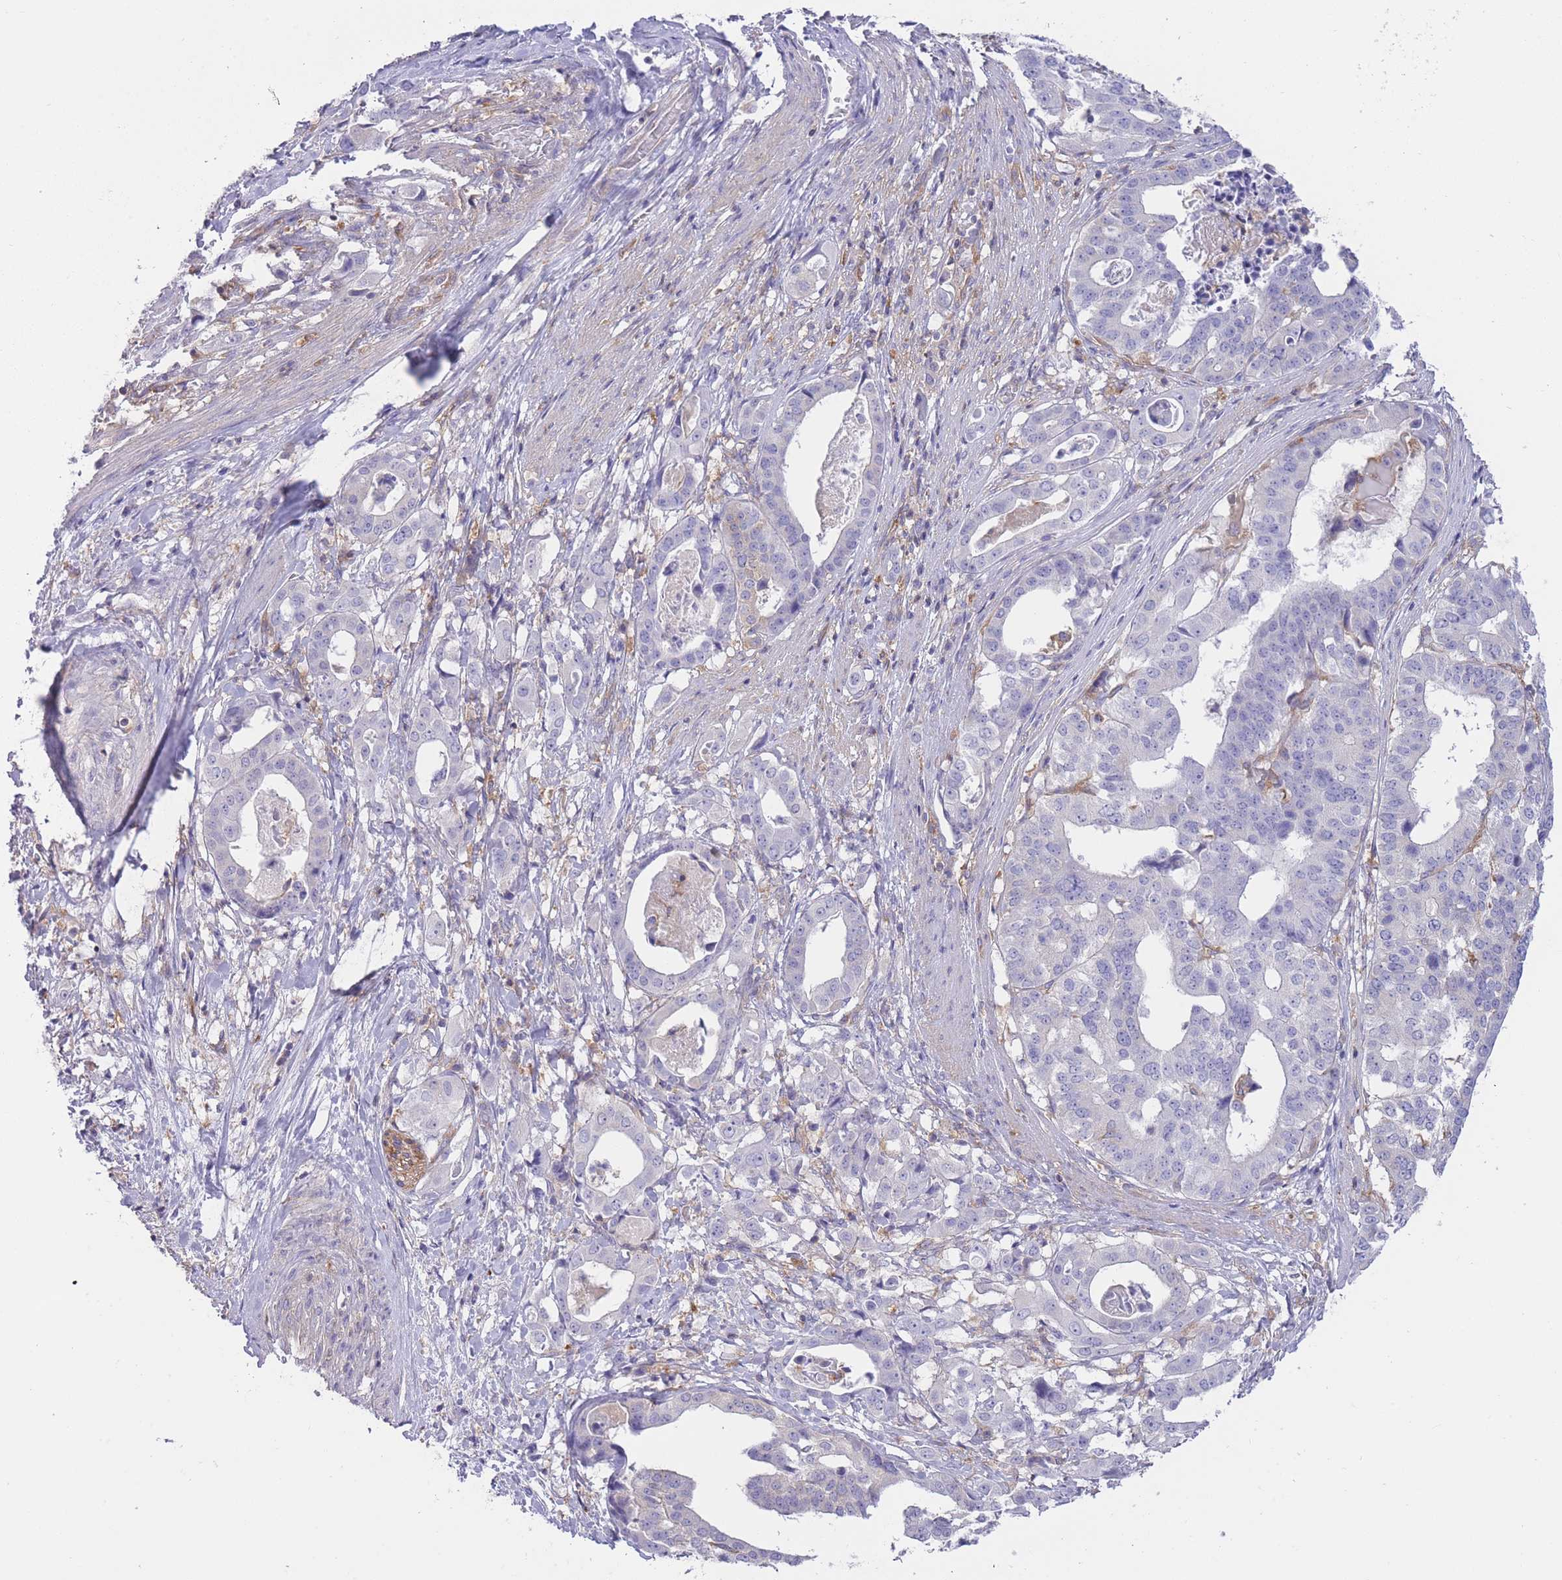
{"staining": {"intensity": "negative", "quantity": "none", "location": "none"}, "tissue": "stomach cancer", "cell_type": "Tumor cells", "image_type": "cancer", "snomed": [{"axis": "morphology", "description": "Adenocarcinoma, NOS"}, {"axis": "topography", "description": "Stomach"}], "caption": "High magnification brightfield microscopy of stomach adenocarcinoma stained with DAB (3,3'-diaminobenzidine) (brown) and counterstained with hematoxylin (blue): tumor cells show no significant expression.", "gene": "PRKAR1A", "patient": {"sex": "male", "age": 48}}